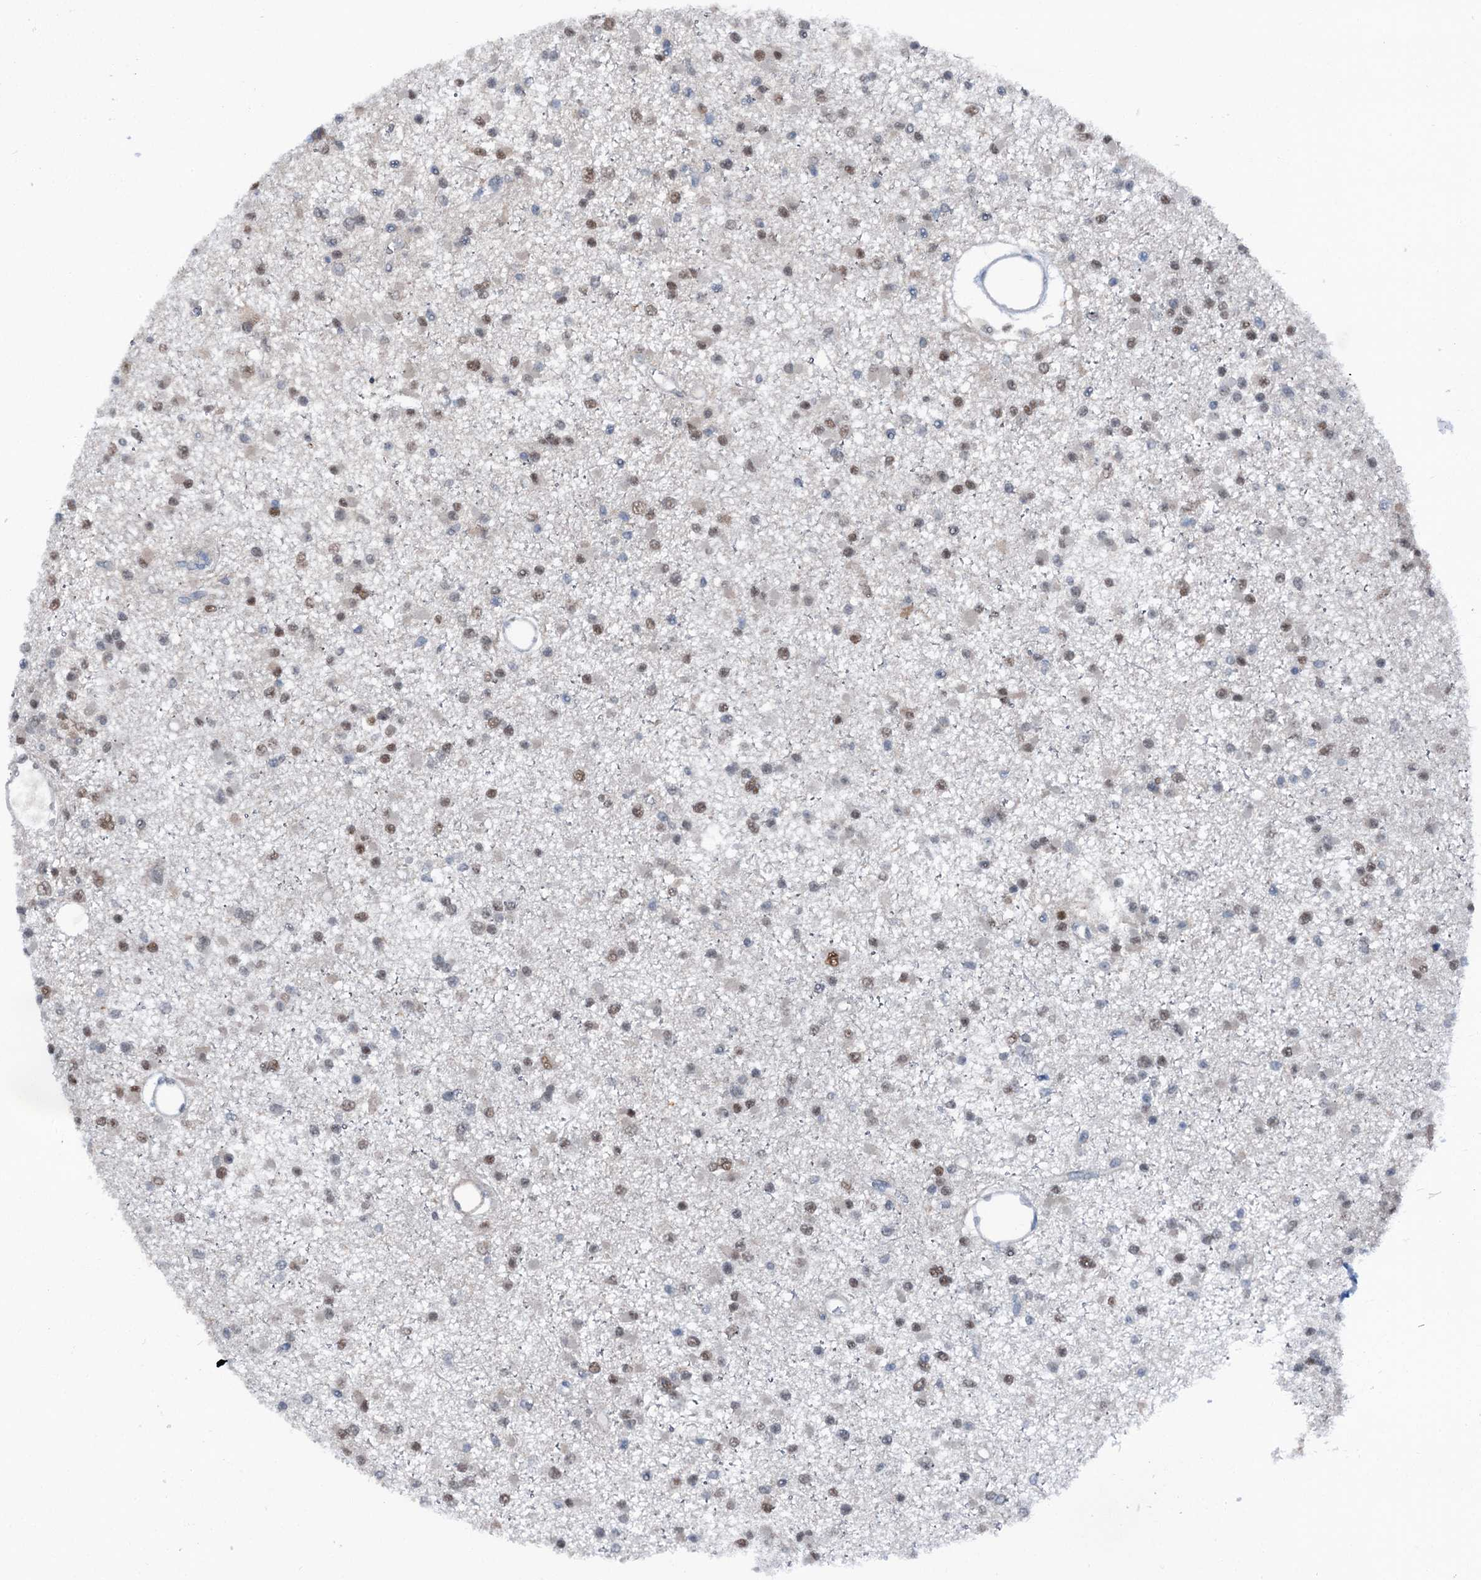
{"staining": {"intensity": "weak", "quantity": "25%-75%", "location": "nuclear"}, "tissue": "glioma", "cell_type": "Tumor cells", "image_type": "cancer", "snomed": [{"axis": "morphology", "description": "Glioma, malignant, Low grade"}, {"axis": "topography", "description": "Brain"}], "caption": "A low amount of weak nuclear expression is appreciated in about 25%-75% of tumor cells in glioma tissue.", "gene": "PSMD13", "patient": {"sex": "female", "age": 22}}